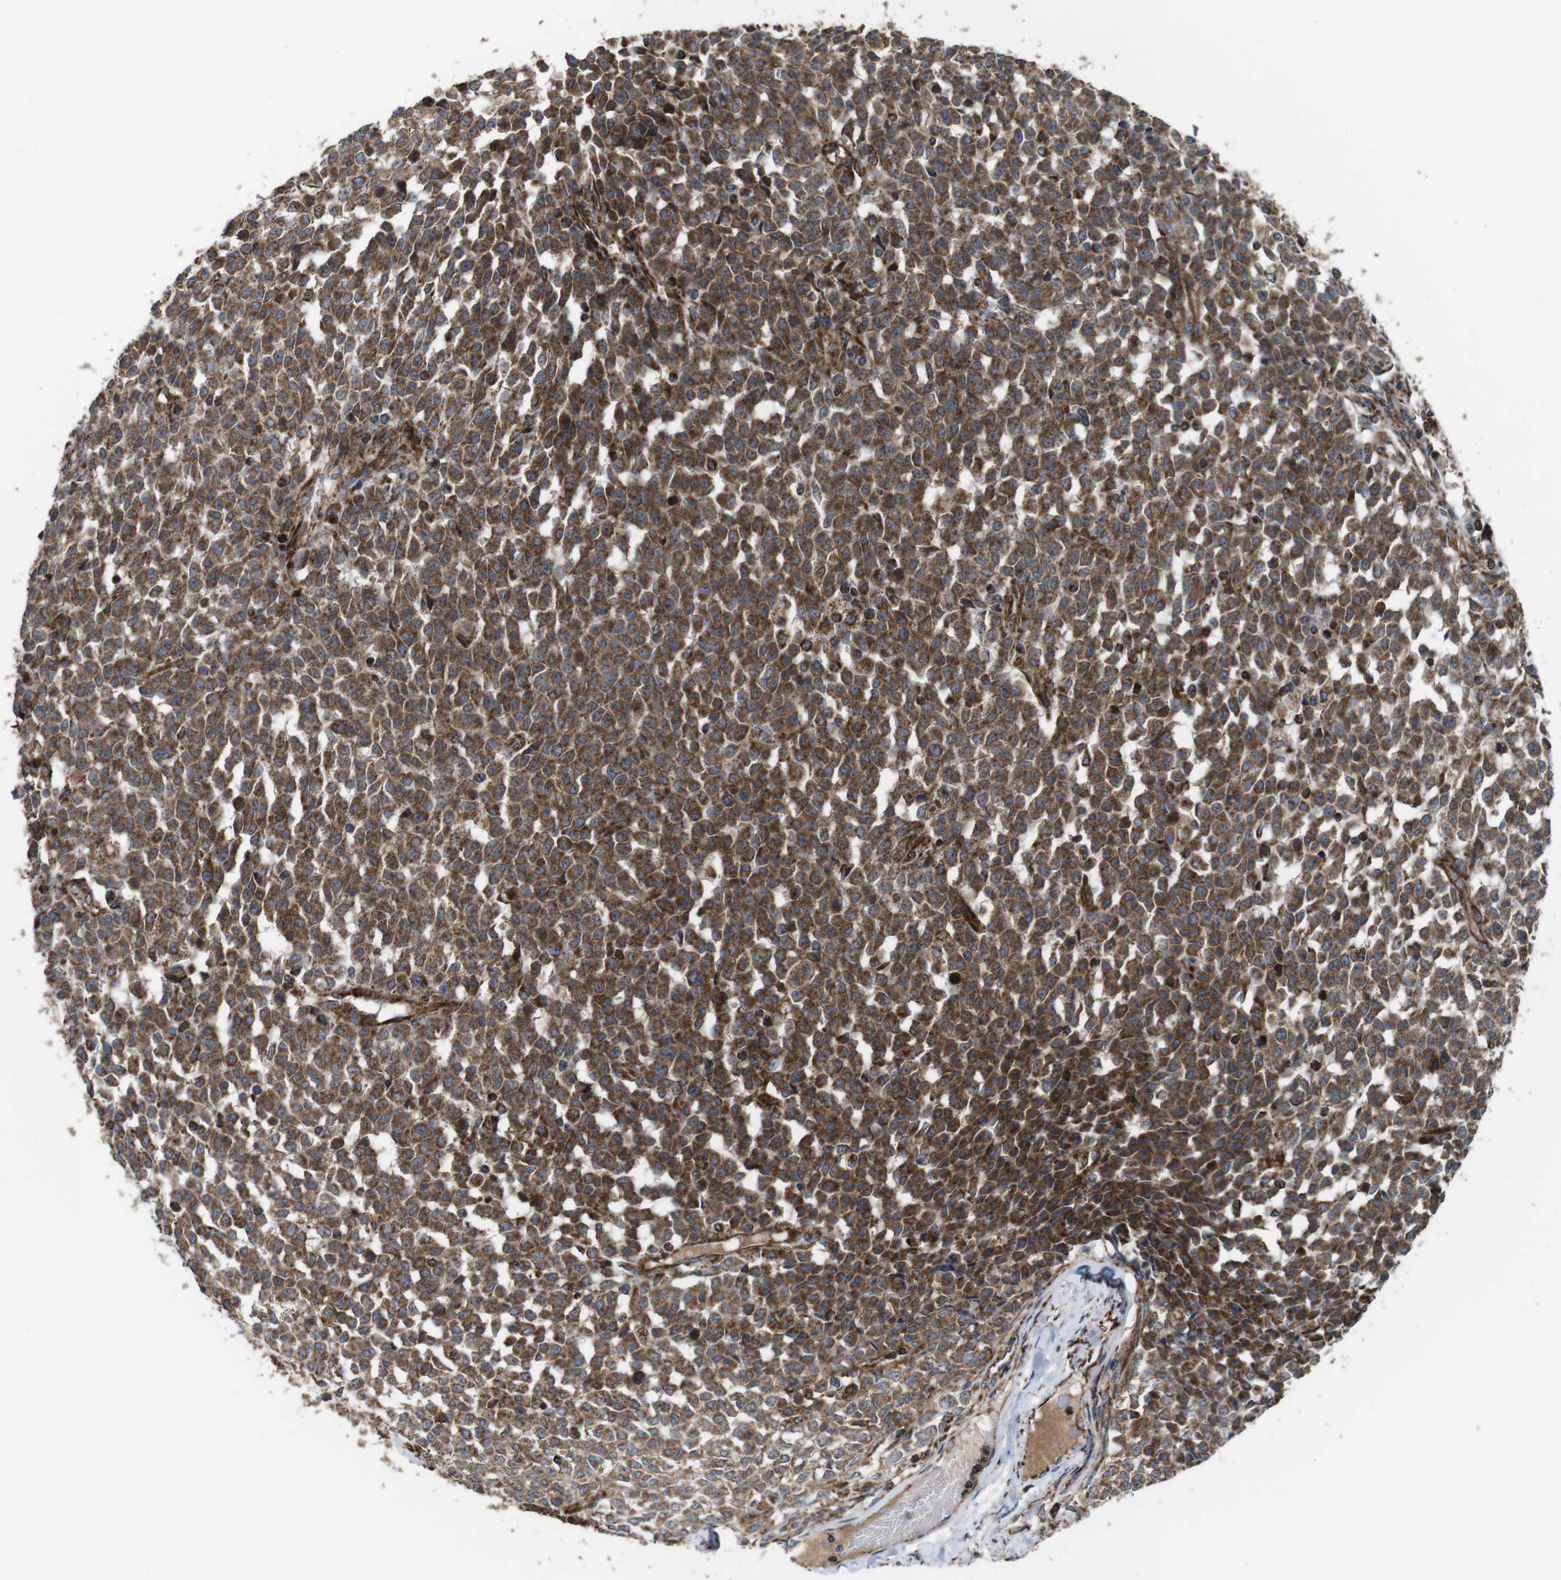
{"staining": {"intensity": "moderate", "quantity": ">75%", "location": "cytoplasmic/membranous"}, "tissue": "testis cancer", "cell_type": "Tumor cells", "image_type": "cancer", "snomed": [{"axis": "morphology", "description": "Seminoma, NOS"}, {"axis": "topography", "description": "Testis"}], "caption": "Tumor cells demonstrate medium levels of moderate cytoplasmic/membranous staining in about >75% of cells in human testis cancer (seminoma).", "gene": "HK1", "patient": {"sex": "male", "age": 59}}